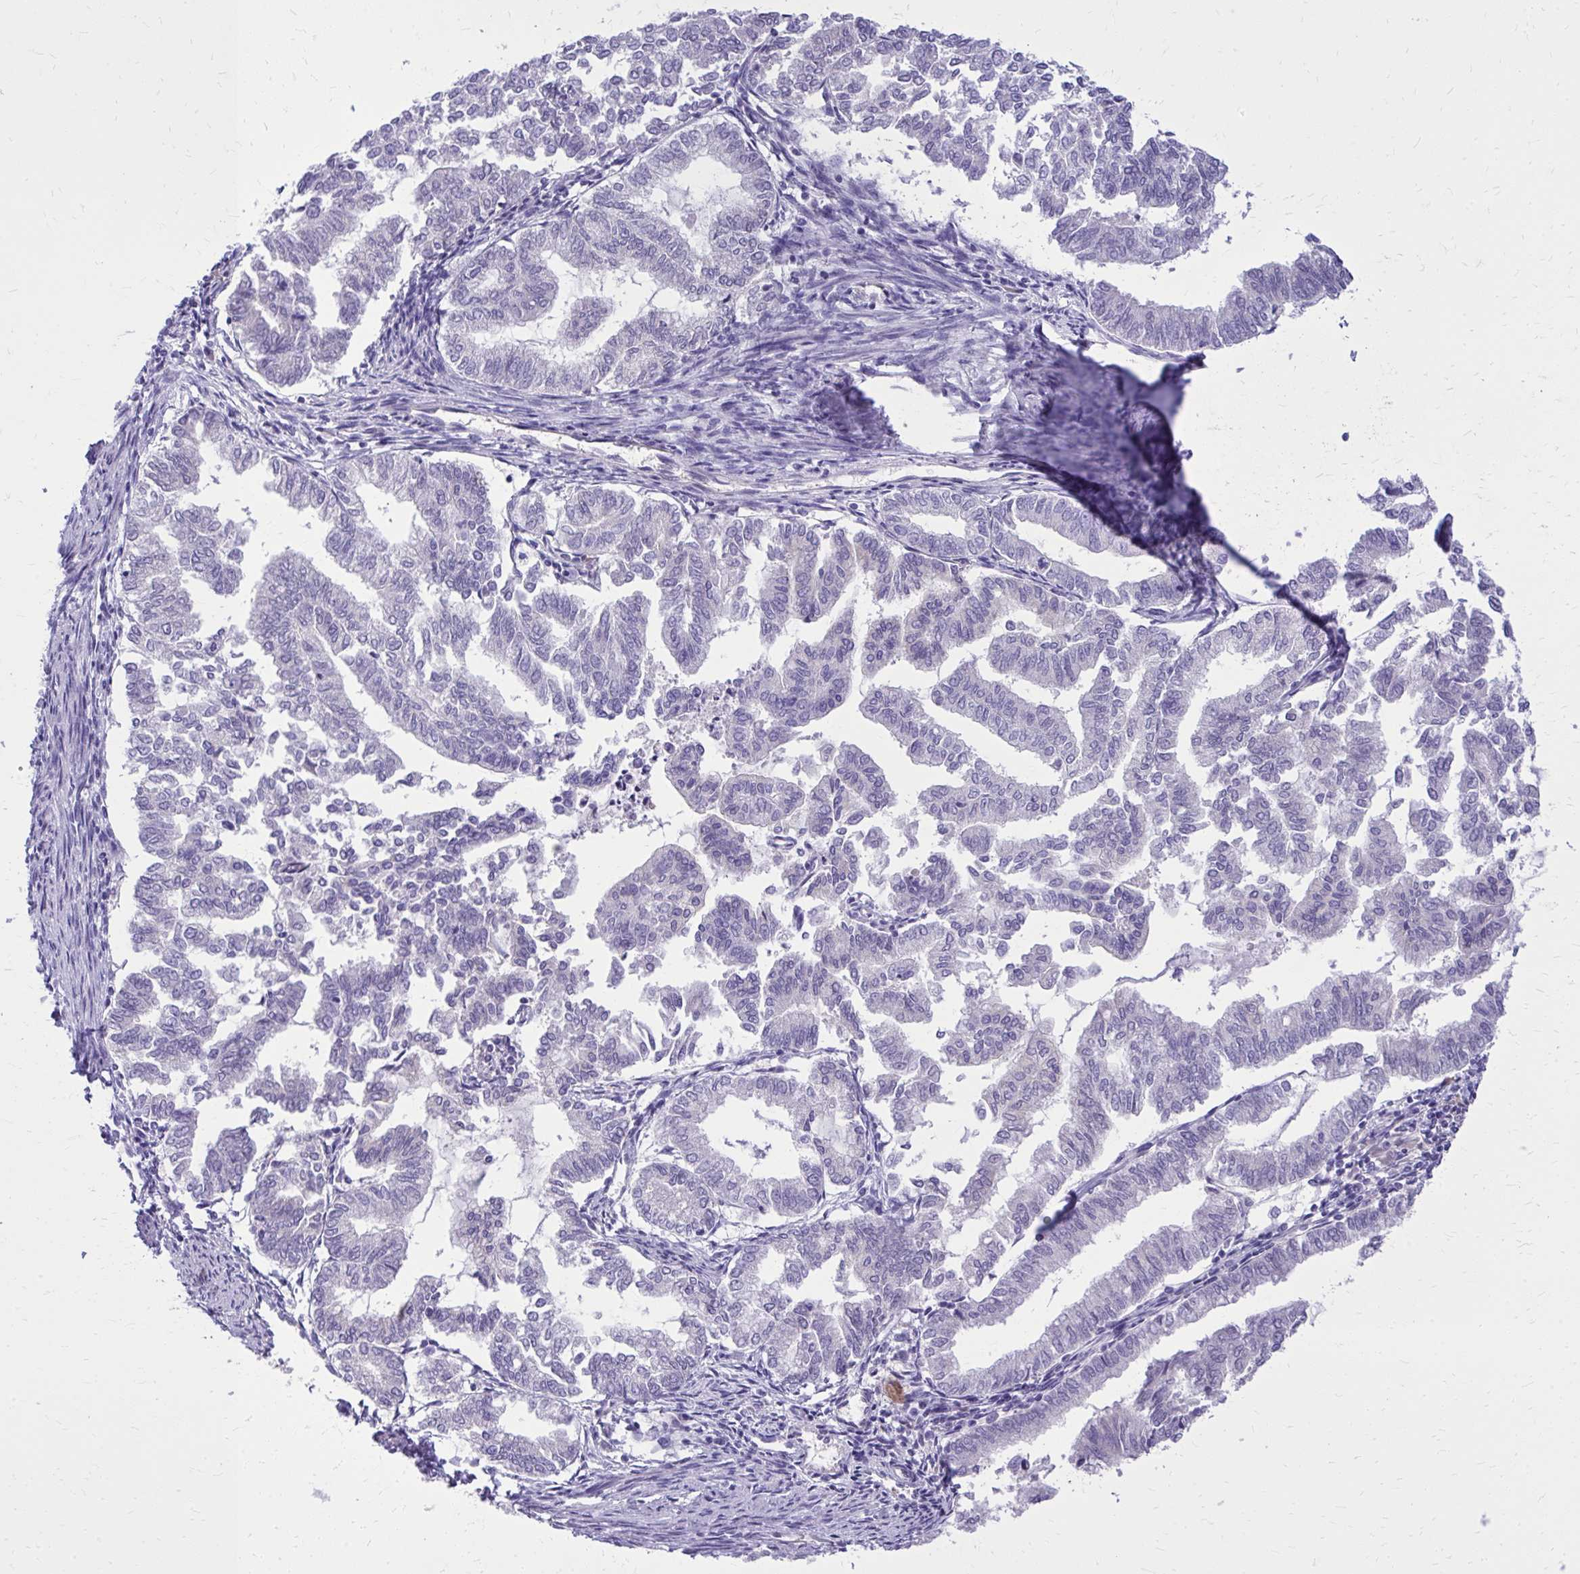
{"staining": {"intensity": "negative", "quantity": "none", "location": "none"}, "tissue": "endometrial cancer", "cell_type": "Tumor cells", "image_type": "cancer", "snomed": [{"axis": "morphology", "description": "Adenocarcinoma, NOS"}, {"axis": "topography", "description": "Endometrium"}], "caption": "IHC of human endometrial cancer demonstrates no staining in tumor cells.", "gene": "NNMT", "patient": {"sex": "female", "age": 79}}